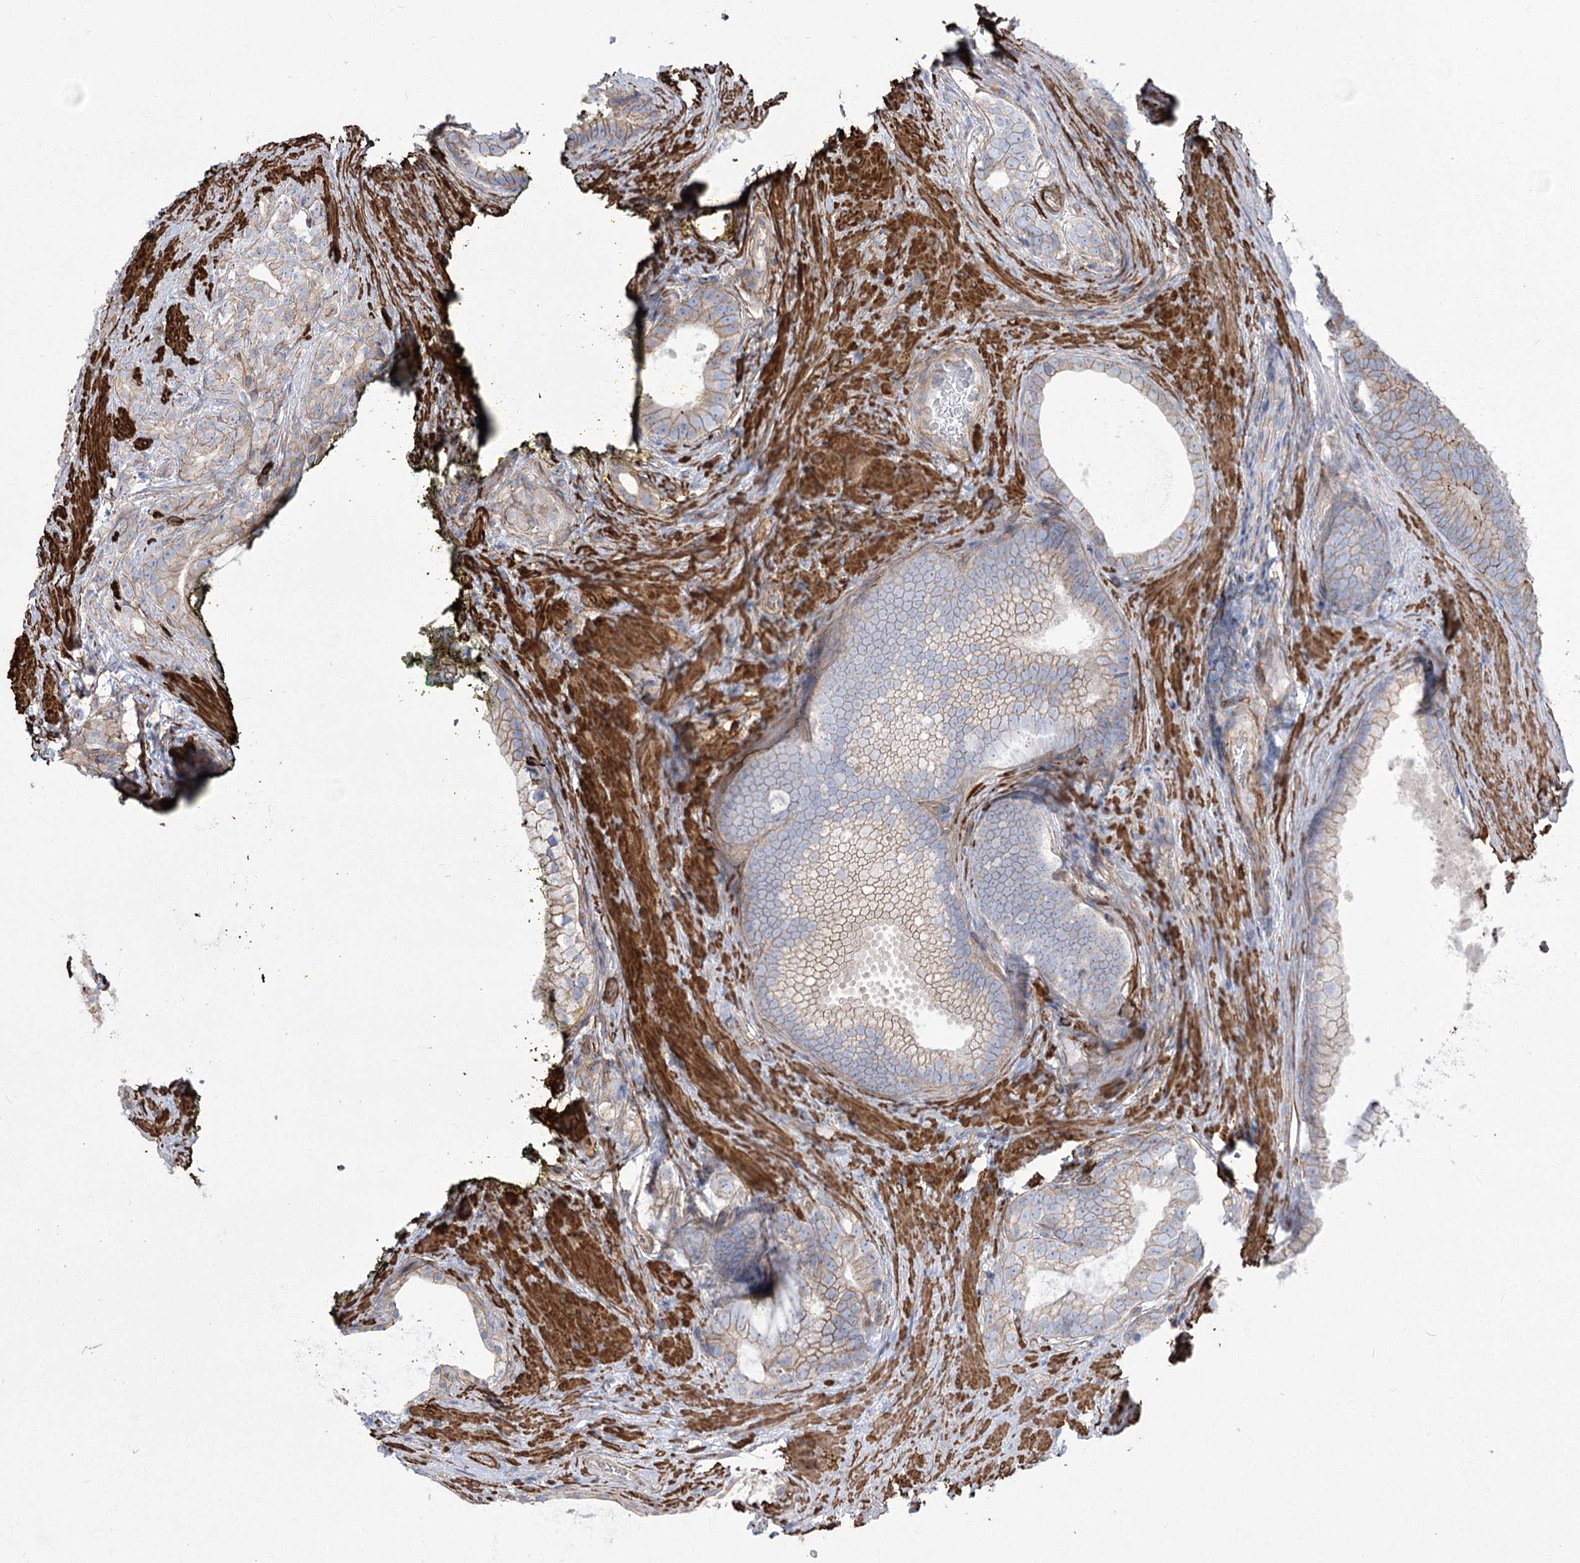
{"staining": {"intensity": "weak", "quantity": "25%-75%", "location": "cytoplasmic/membranous"}, "tissue": "prostate cancer", "cell_type": "Tumor cells", "image_type": "cancer", "snomed": [{"axis": "morphology", "description": "Adenocarcinoma, Low grade"}, {"axis": "topography", "description": "Prostate"}], "caption": "Protein staining of low-grade adenocarcinoma (prostate) tissue displays weak cytoplasmic/membranous expression in about 25%-75% of tumor cells.", "gene": "PLEKHA5", "patient": {"sex": "male", "age": 71}}